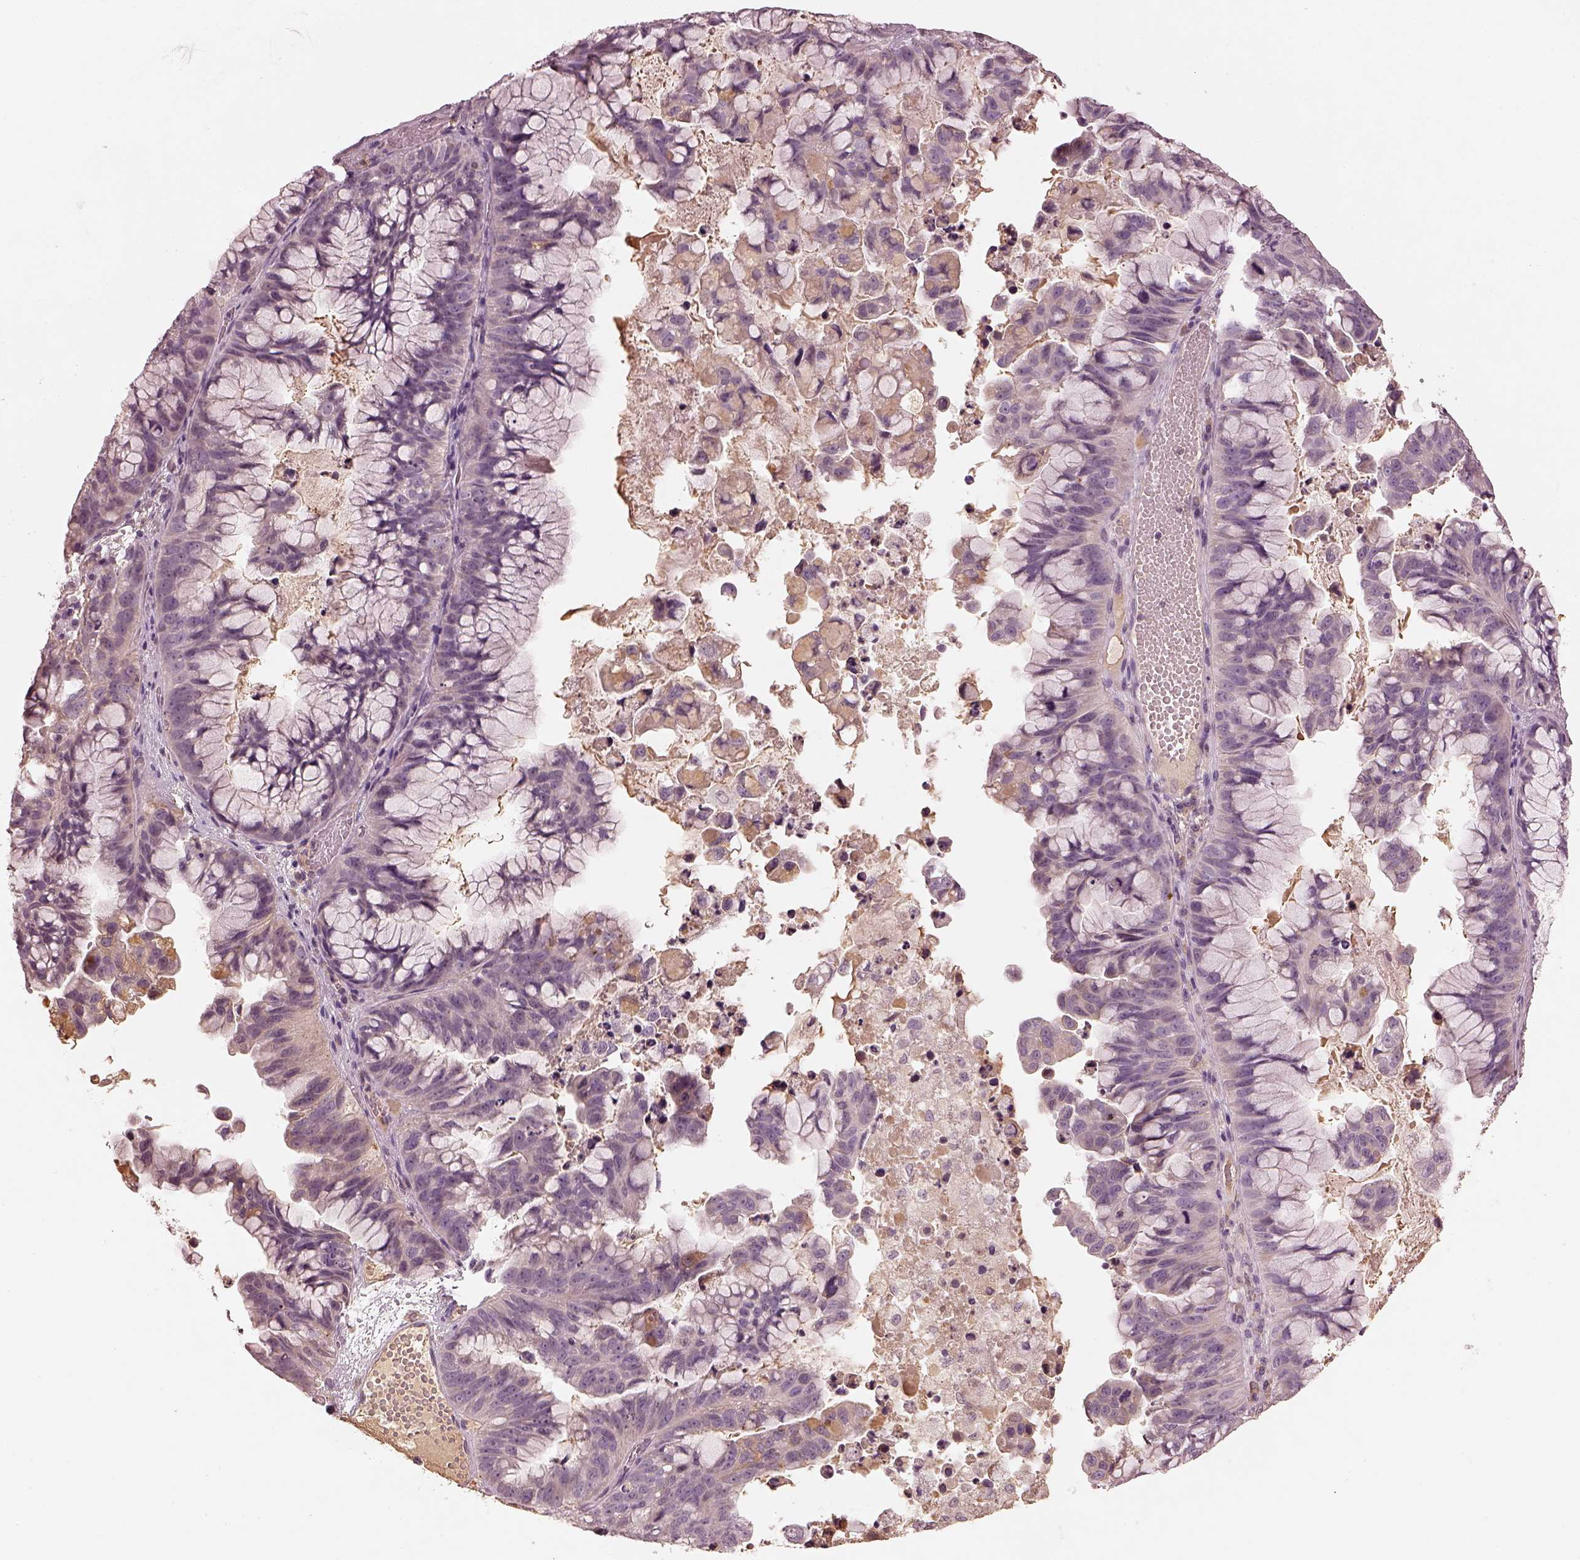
{"staining": {"intensity": "negative", "quantity": "none", "location": "none"}, "tissue": "ovarian cancer", "cell_type": "Tumor cells", "image_type": "cancer", "snomed": [{"axis": "morphology", "description": "Cystadenocarcinoma, mucinous, NOS"}, {"axis": "topography", "description": "Ovary"}], "caption": "IHC of ovarian mucinous cystadenocarcinoma reveals no staining in tumor cells.", "gene": "CALR3", "patient": {"sex": "female", "age": 76}}